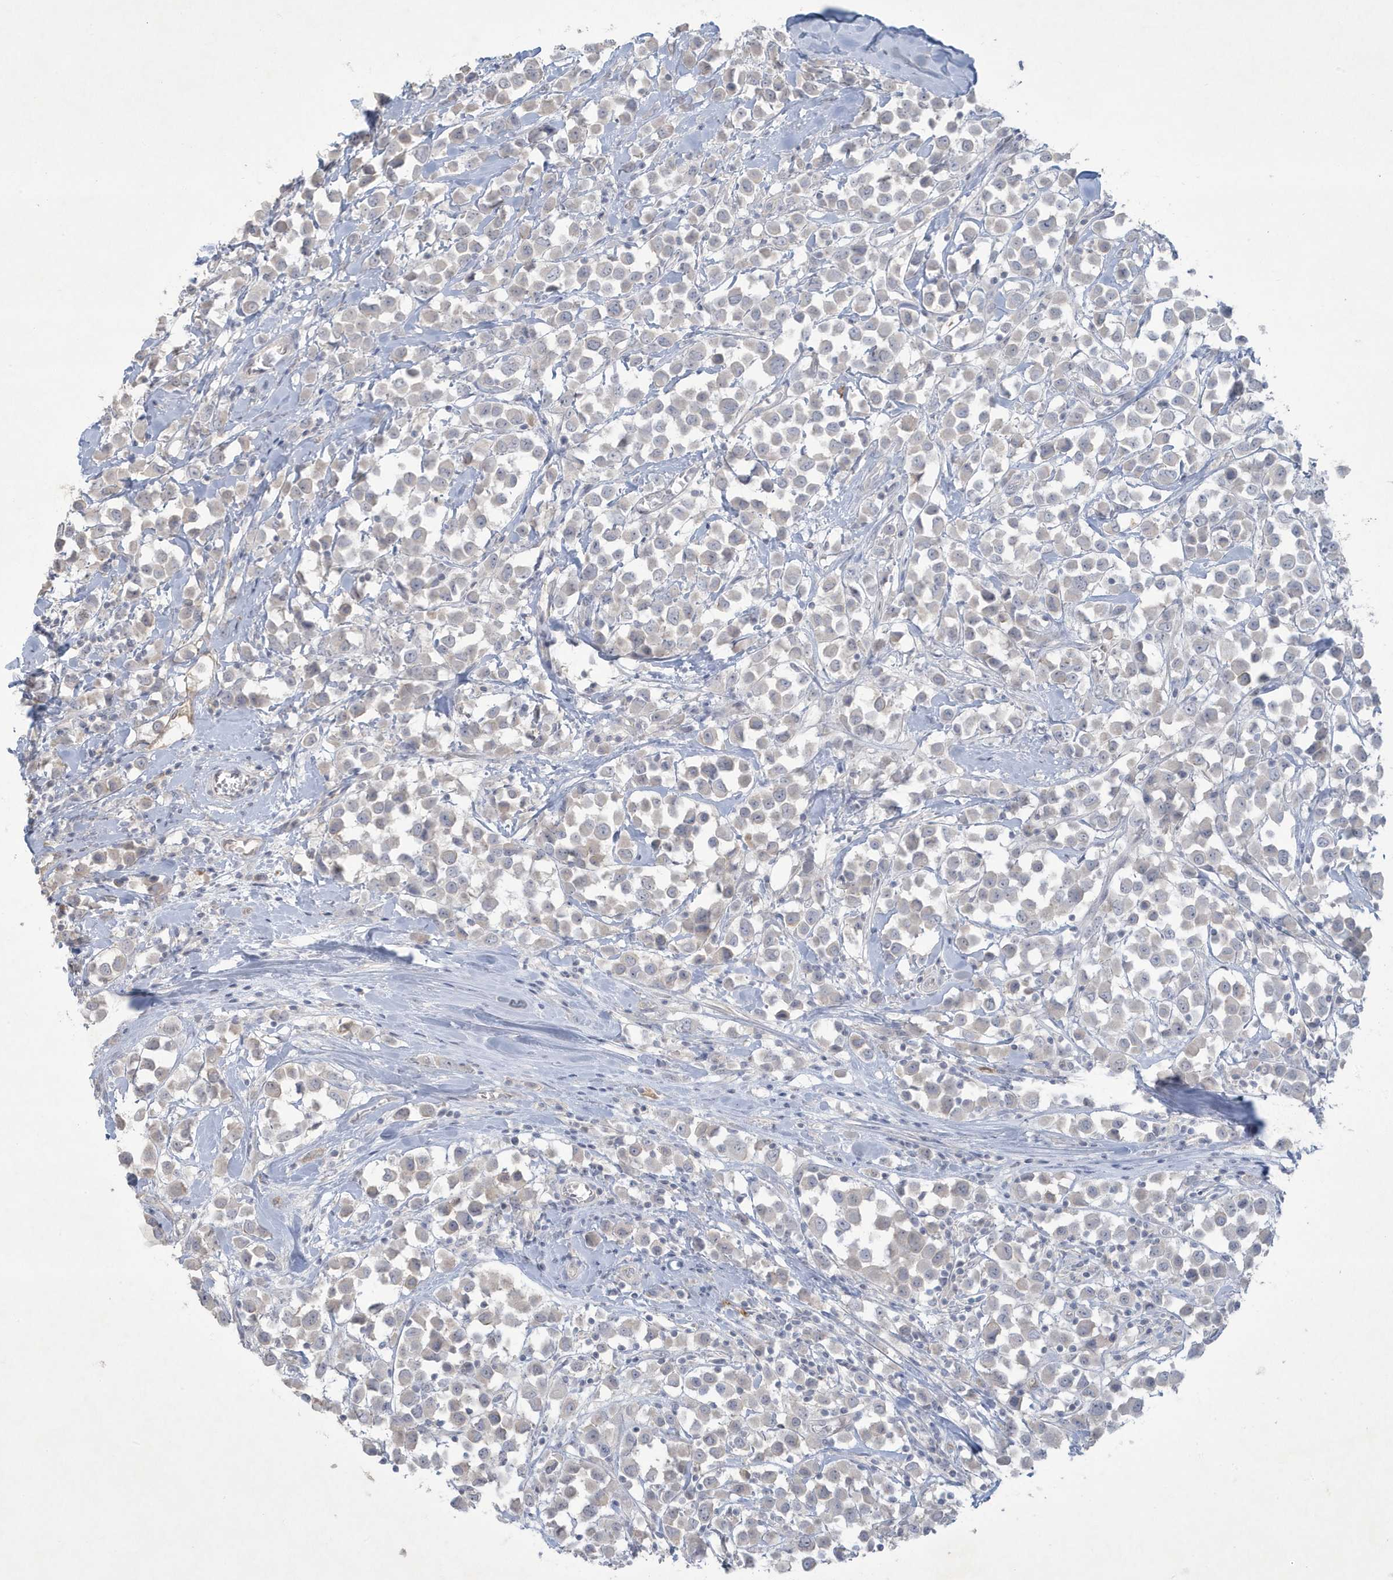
{"staining": {"intensity": "negative", "quantity": "none", "location": "none"}, "tissue": "breast cancer", "cell_type": "Tumor cells", "image_type": "cancer", "snomed": [{"axis": "morphology", "description": "Duct carcinoma"}, {"axis": "topography", "description": "Breast"}], "caption": "DAB immunohistochemical staining of breast cancer (infiltrating ductal carcinoma) reveals no significant staining in tumor cells.", "gene": "CCDC24", "patient": {"sex": "female", "age": 61}}